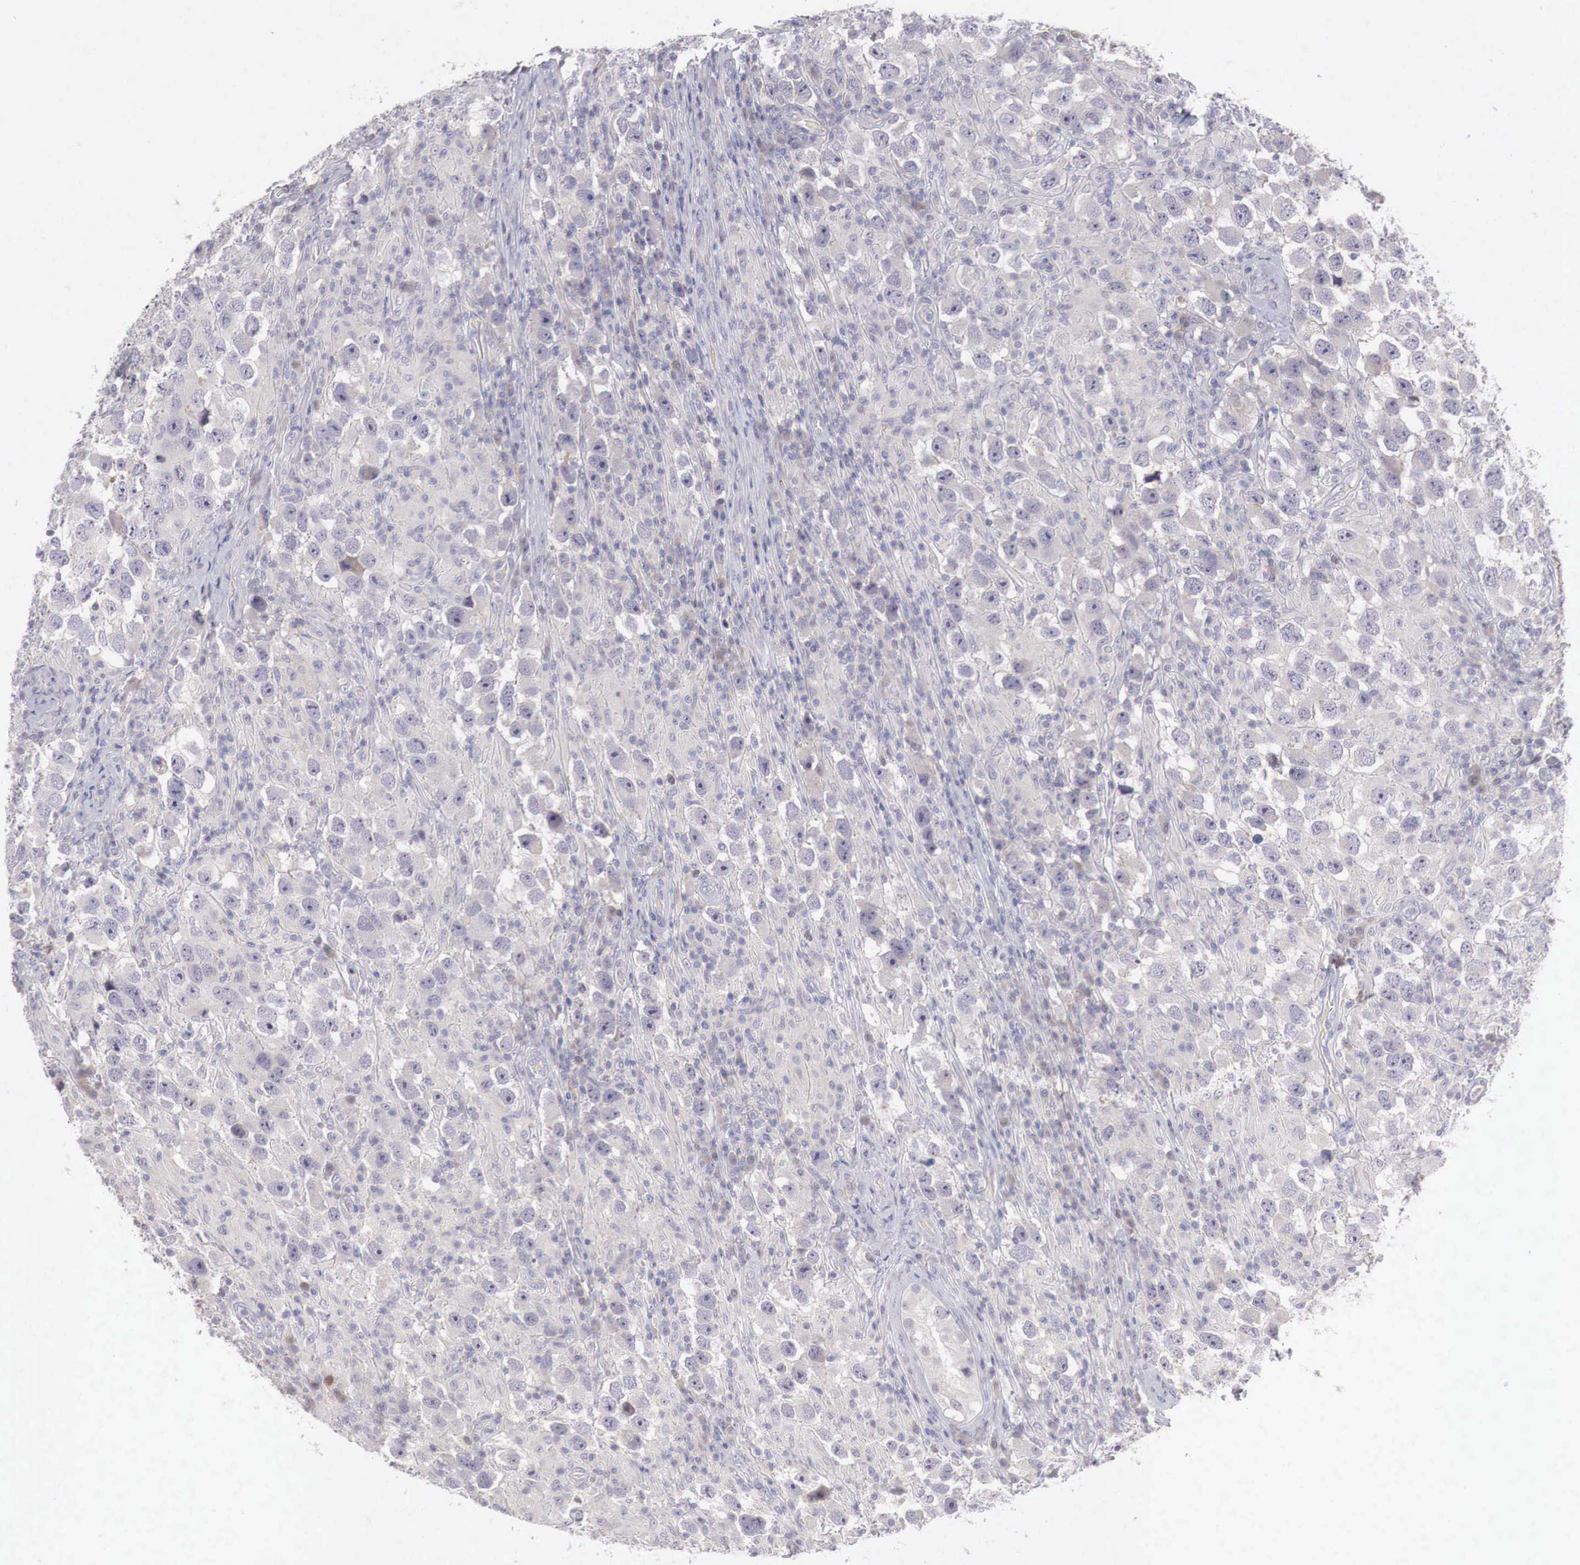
{"staining": {"intensity": "negative", "quantity": "none", "location": "none"}, "tissue": "testis cancer", "cell_type": "Tumor cells", "image_type": "cancer", "snomed": [{"axis": "morphology", "description": "Carcinoma, Embryonal, NOS"}, {"axis": "topography", "description": "Testis"}], "caption": "Testis cancer (embryonal carcinoma) was stained to show a protein in brown. There is no significant expression in tumor cells. (Stains: DAB (3,3'-diaminobenzidine) immunohistochemistry (IHC) with hematoxylin counter stain, Microscopy: brightfield microscopy at high magnification).", "gene": "GATA1", "patient": {"sex": "male", "age": 21}}